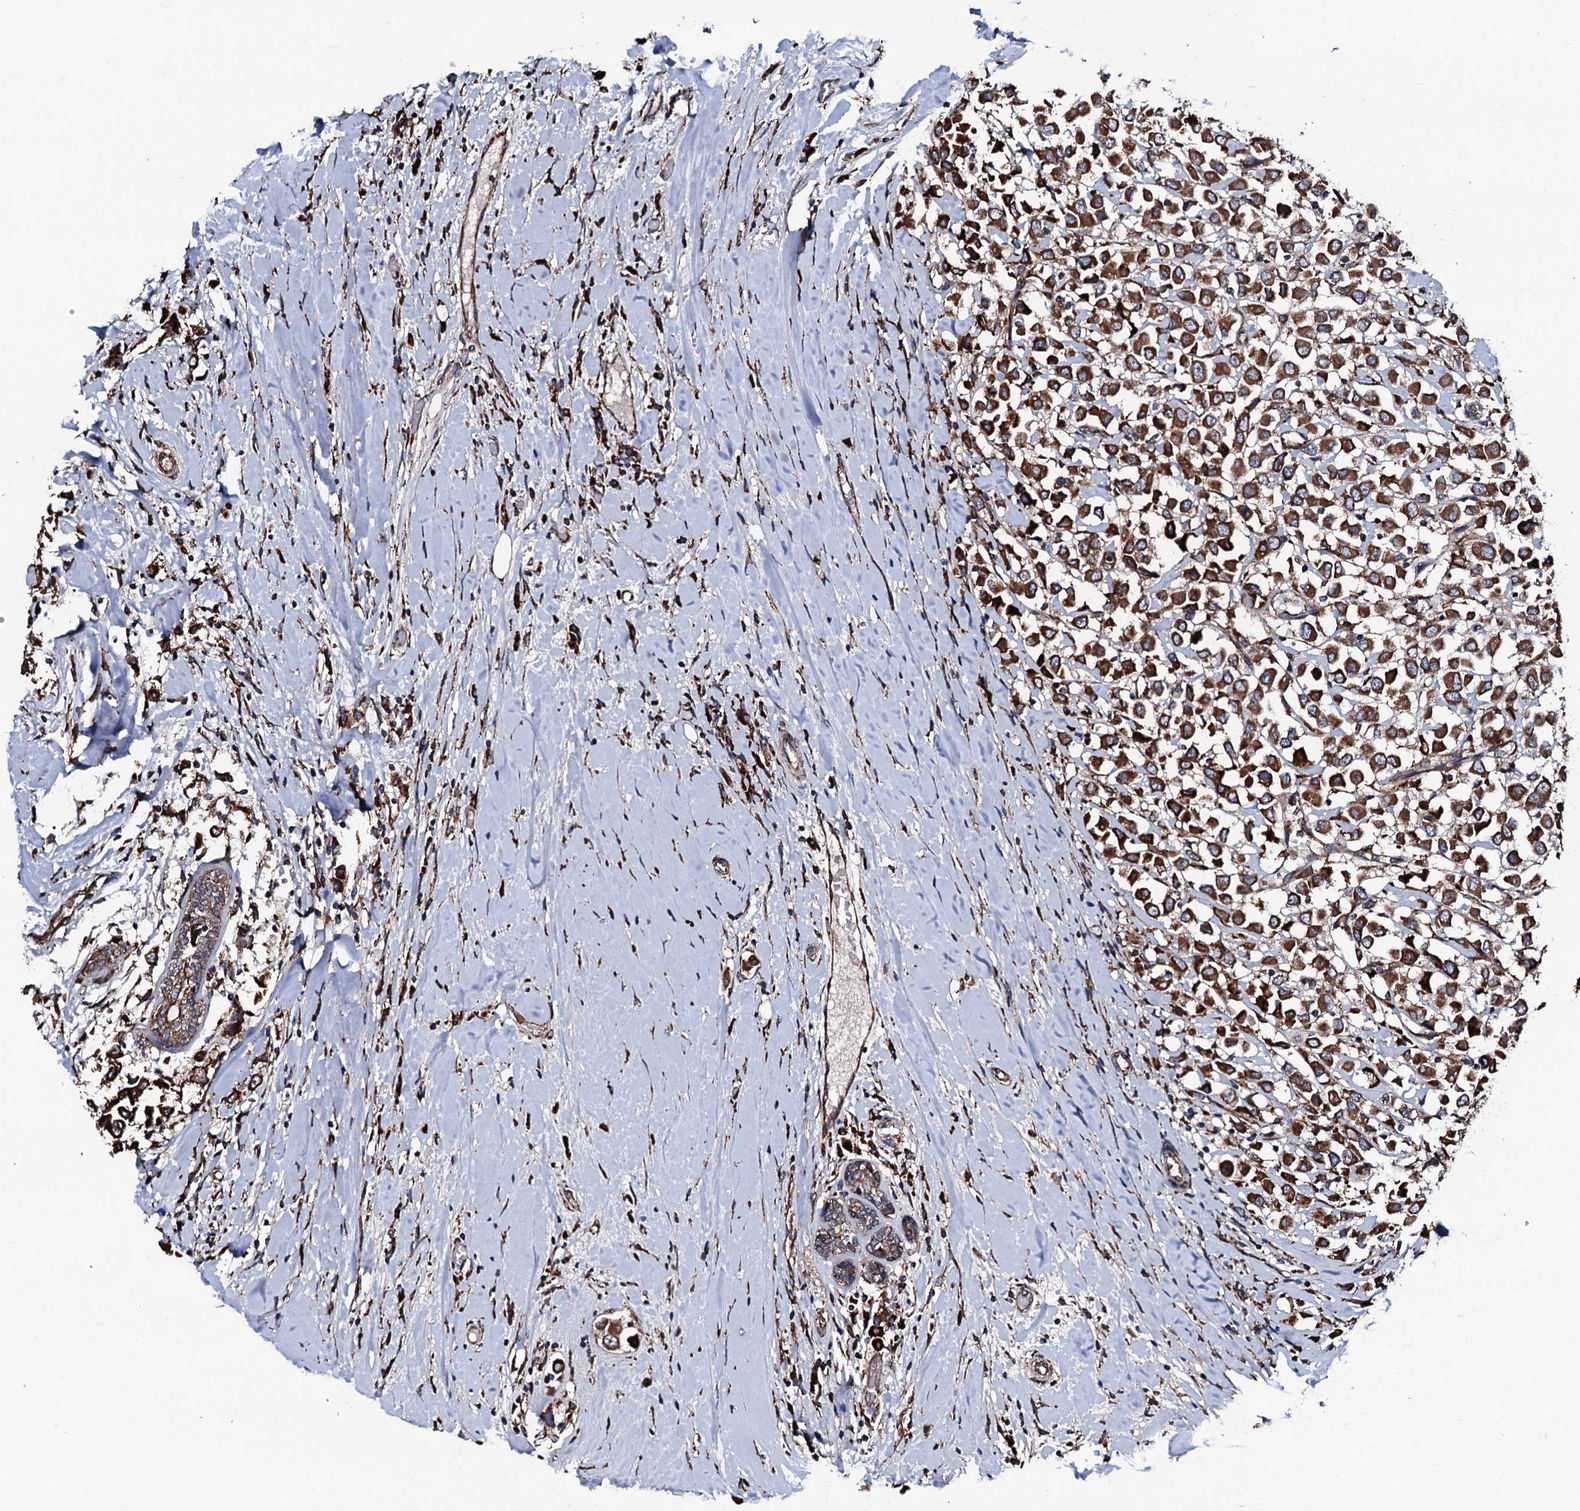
{"staining": {"intensity": "strong", "quantity": ">75%", "location": "cytoplasmic/membranous"}, "tissue": "breast cancer", "cell_type": "Tumor cells", "image_type": "cancer", "snomed": [{"axis": "morphology", "description": "Duct carcinoma"}, {"axis": "topography", "description": "Breast"}], "caption": "The histopathology image displays immunohistochemical staining of breast cancer. There is strong cytoplasmic/membranous staining is seen in approximately >75% of tumor cells.", "gene": "RAB12", "patient": {"sex": "female", "age": 61}}